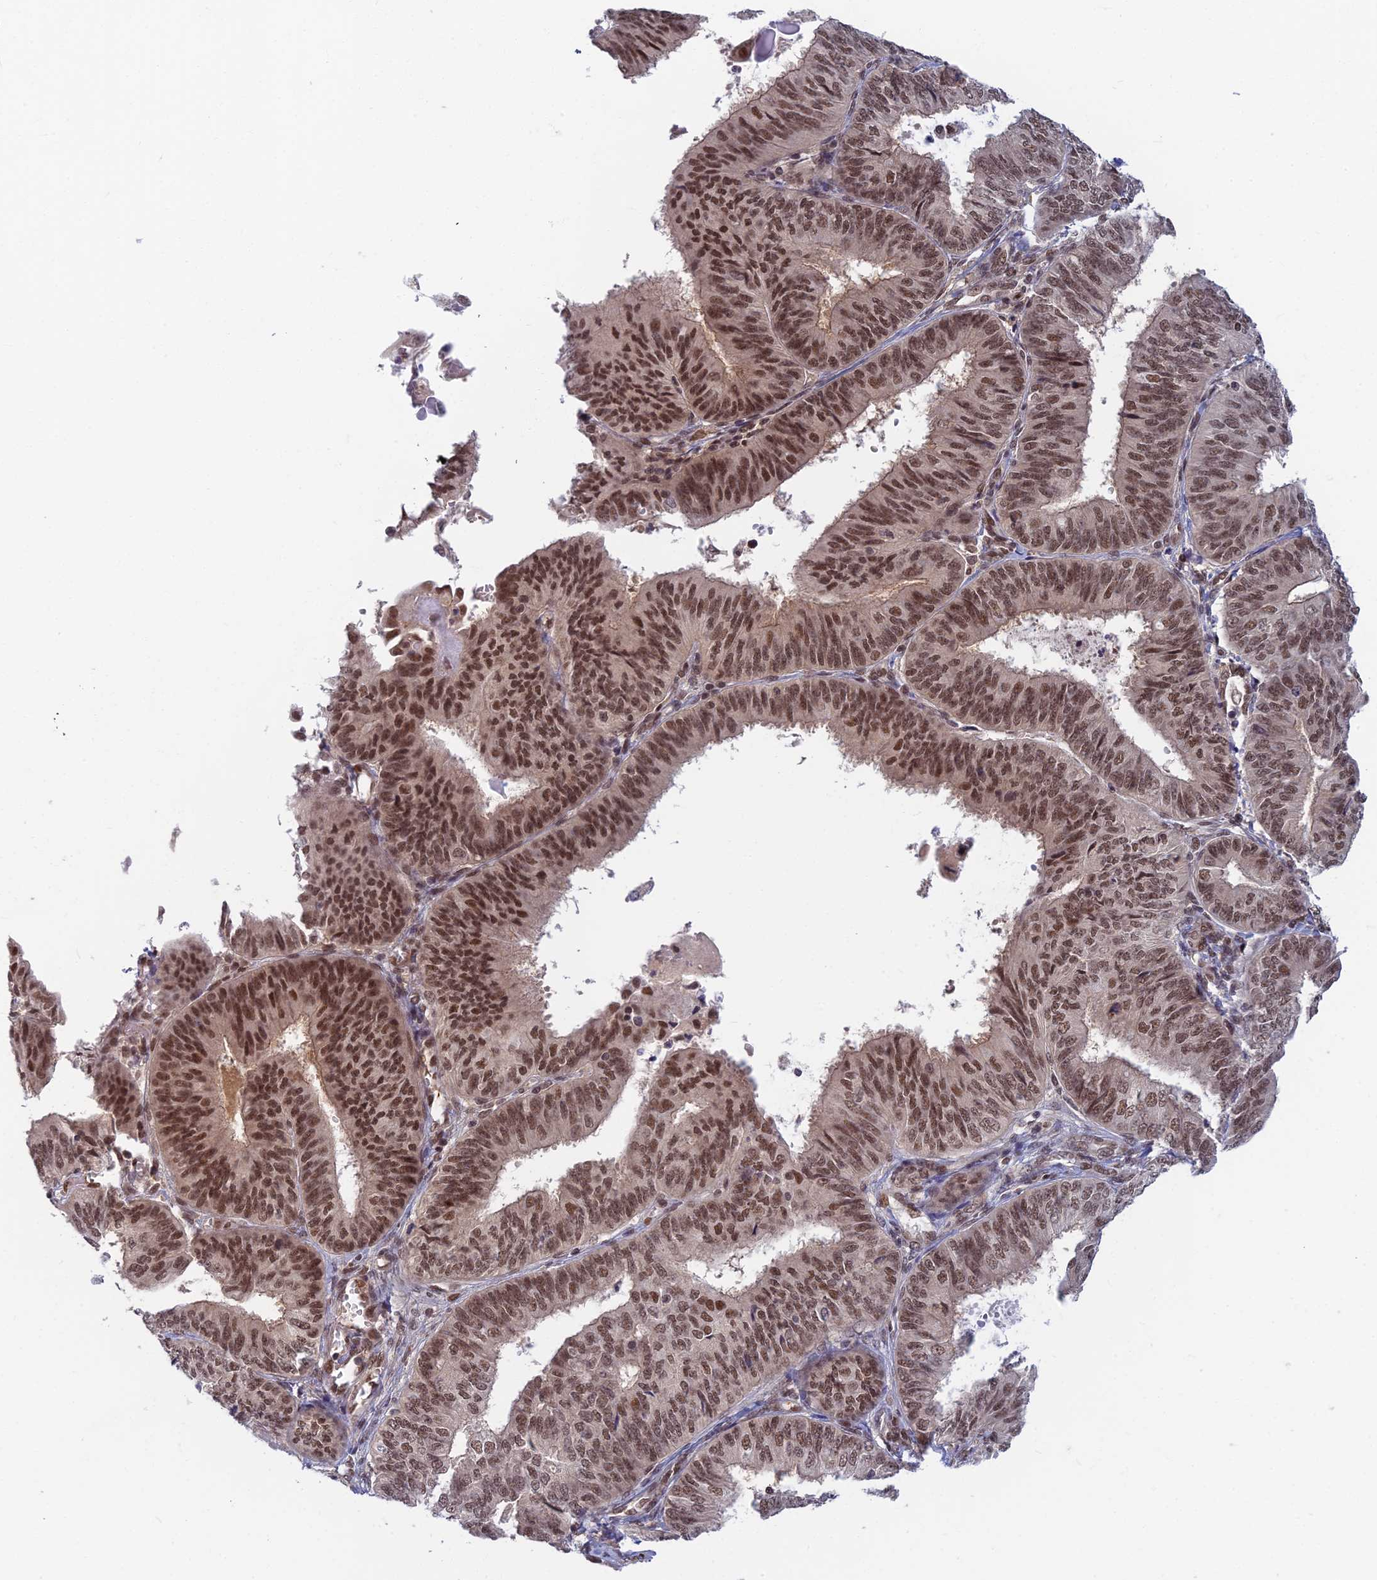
{"staining": {"intensity": "moderate", "quantity": "25%-75%", "location": "nuclear"}, "tissue": "endometrial cancer", "cell_type": "Tumor cells", "image_type": "cancer", "snomed": [{"axis": "morphology", "description": "Adenocarcinoma, NOS"}, {"axis": "topography", "description": "Endometrium"}], "caption": "Endometrial cancer tissue shows moderate nuclear expression in approximately 25%-75% of tumor cells", "gene": "TCEA2", "patient": {"sex": "female", "age": 58}}